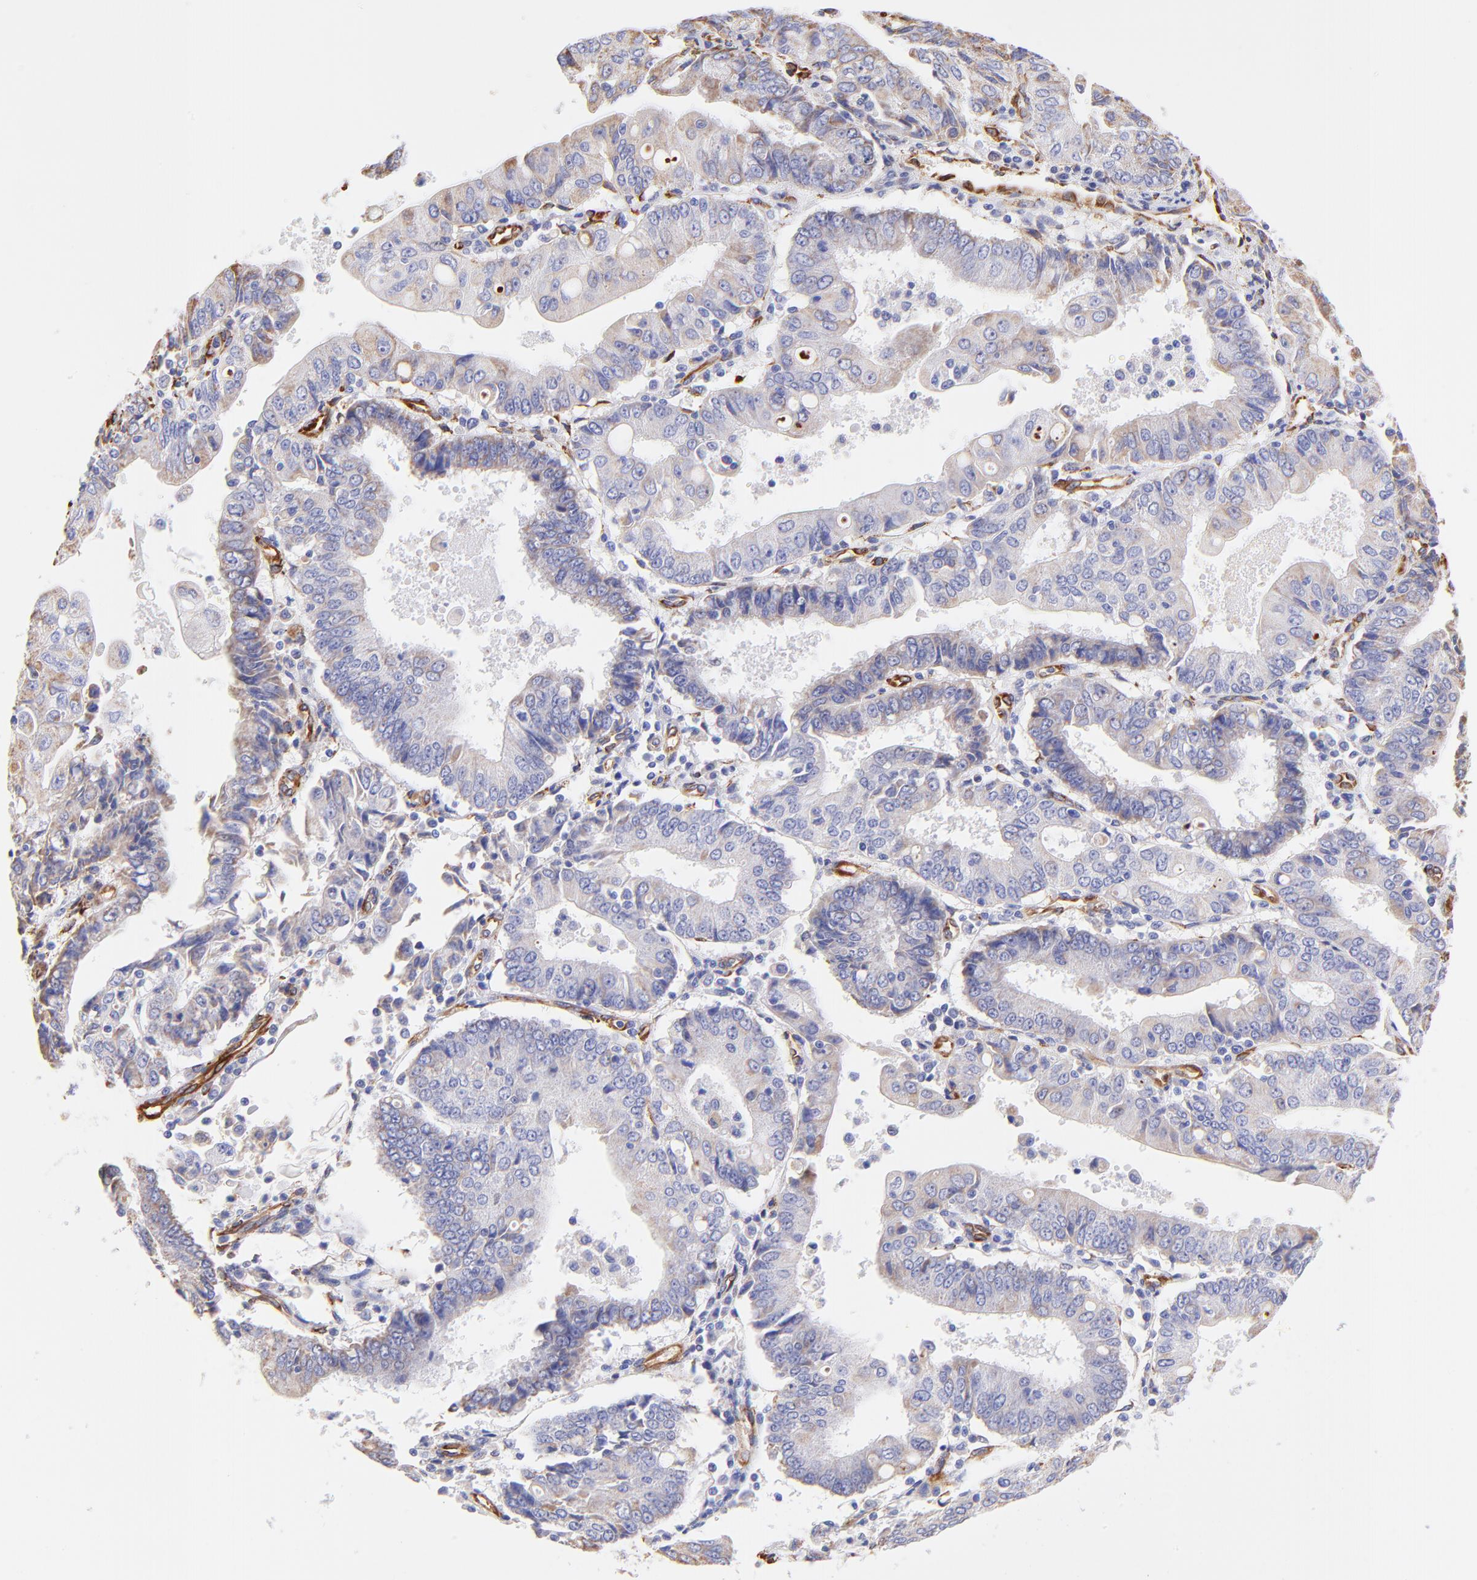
{"staining": {"intensity": "weak", "quantity": ">75%", "location": "cytoplasmic/membranous"}, "tissue": "endometrial cancer", "cell_type": "Tumor cells", "image_type": "cancer", "snomed": [{"axis": "morphology", "description": "Adenocarcinoma, NOS"}, {"axis": "topography", "description": "Endometrium"}], "caption": "About >75% of tumor cells in endometrial adenocarcinoma display weak cytoplasmic/membranous protein expression as visualized by brown immunohistochemical staining.", "gene": "SPARC", "patient": {"sex": "female", "age": 75}}